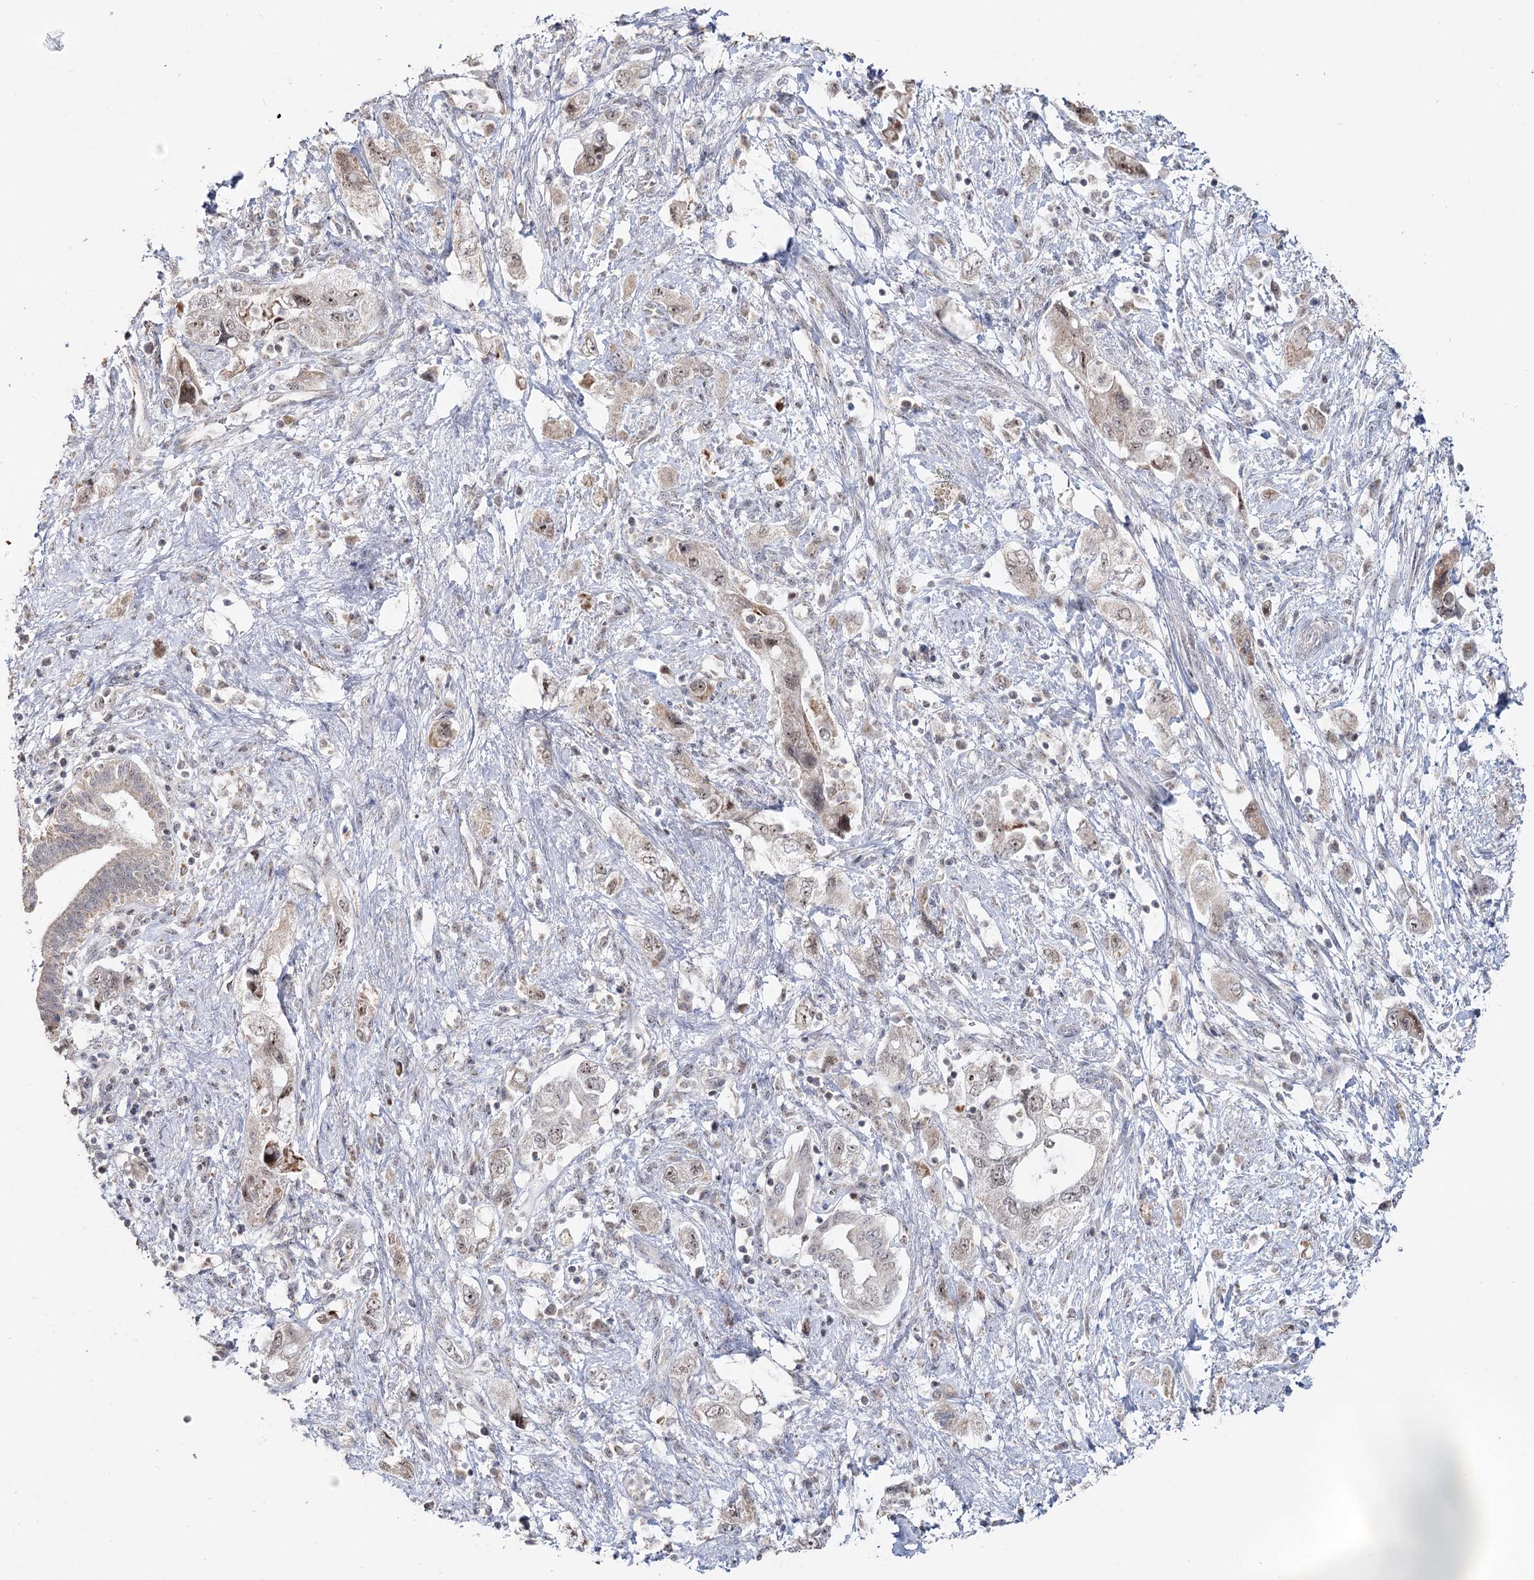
{"staining": {"intensity": "weak", "quantity": "25%-75%", "location": "cytoplasmic/membranous,nuclear"}, "tissue": "pancreatic cancer", "cell_type": "Tumor cells", "image_type": "cancer", "snomed": [{"axis": "morphology", "description": "Adenocarcinoma, NOS"}, {"axis": "topography", "description": "Pancreas"}], "caption": "A micrograph of adenocarcinoma (pancreatic) stained for a protein shows weak cytoplasmic/membranous and nuclear brown staining in tumor cells.", "gene": "RUFY4", "patient": {"sex": "female", "age": 73}}